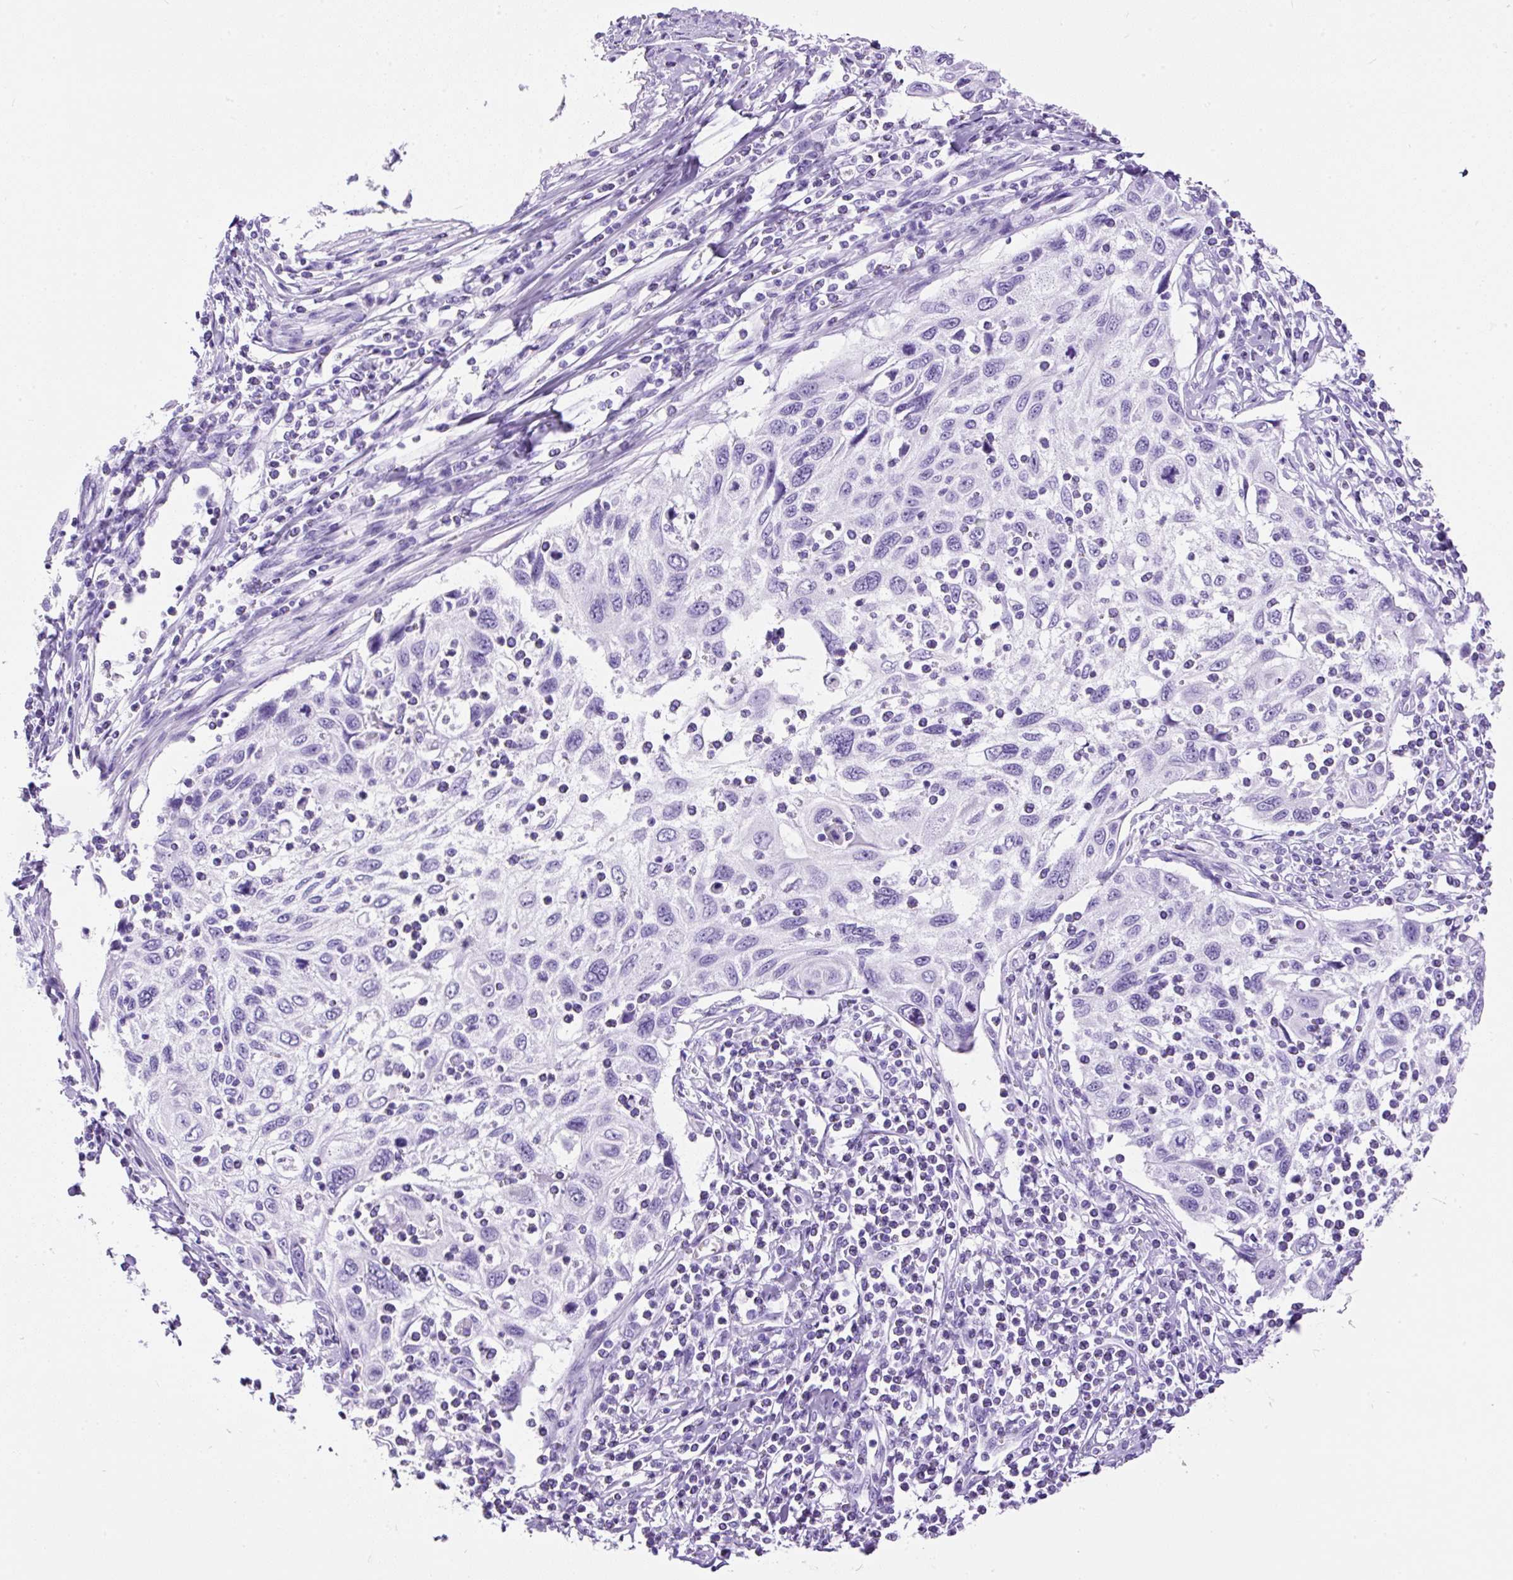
{"staining": {"intensity": "negative", "quantity": "none", "location": "none"}, "tissue": "cervical cancer", "cell_type": "Tumor cells", "image_type": "cancer", "snomed": [{"axis": "morphology", "description": "Squamous cell carcinoma, NOS"}, {"axis": "topography", "description": "Cervix"}], "caption": "High power microscopy histopathology image of an IHC histopathology image of cervical squamous cell carcinoma, revealing no significant expression in tumor cells.", "gene": "CEL", "patient": {"sex": "female", "age": 70}}